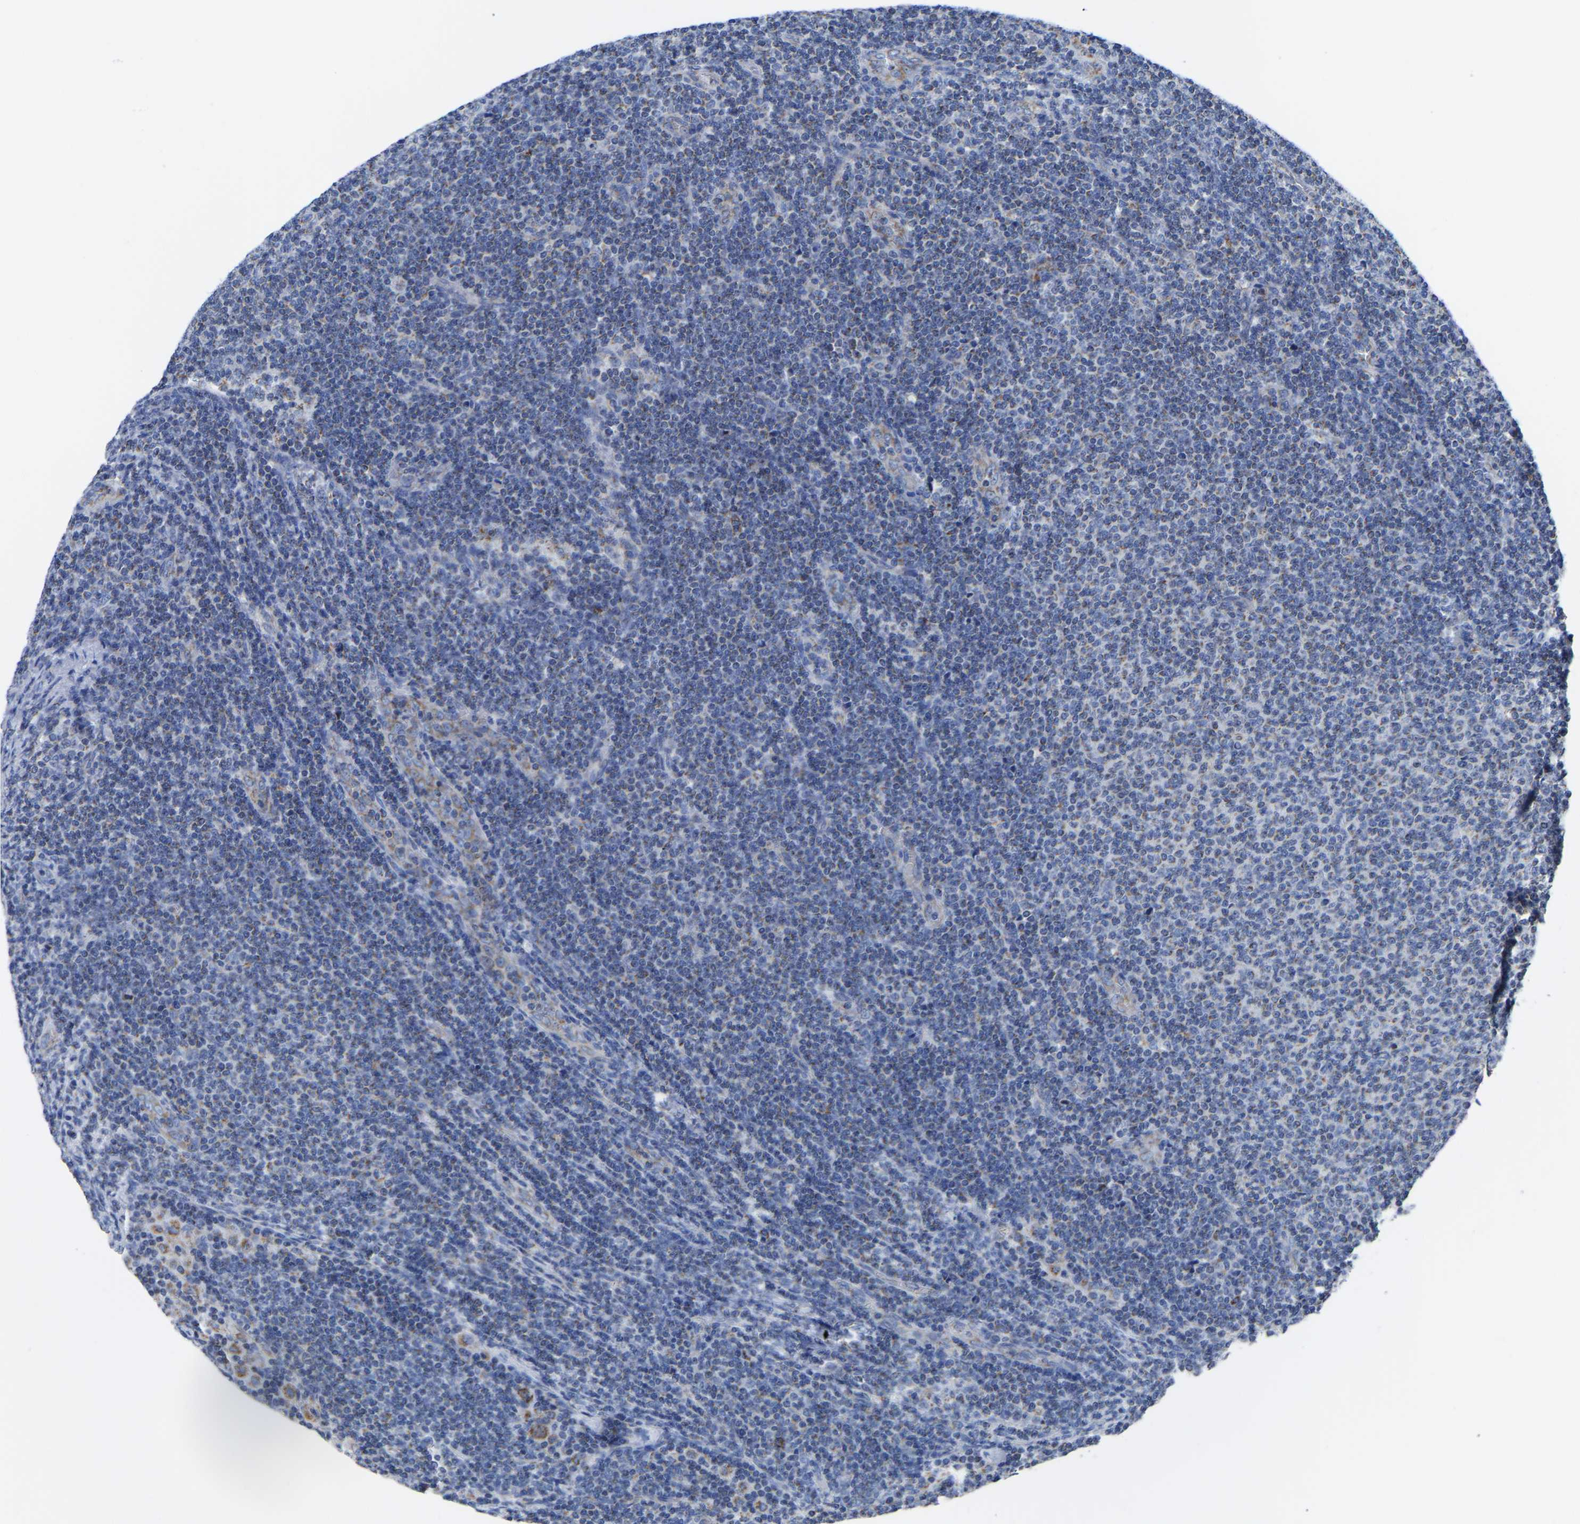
{"staining": {"intensity": "negative", "quantity": "none", "location": "none"}, "tissue": "lymphoma", "cell_type": "Tumor cells", "image_type": "cancer", "snomed": [{"axis": "morphology", "description": "Malignant lymphoma, non-Hodgkin's type, Low grade"}, {"axis": "topography", "description": "Lymph node"}], "caption": "Photomicrograph shows no protein expression in tumor cells of lymphoma tissue.", "gene": "ETFA", "patient": {"sex": "male", "age": 66}}